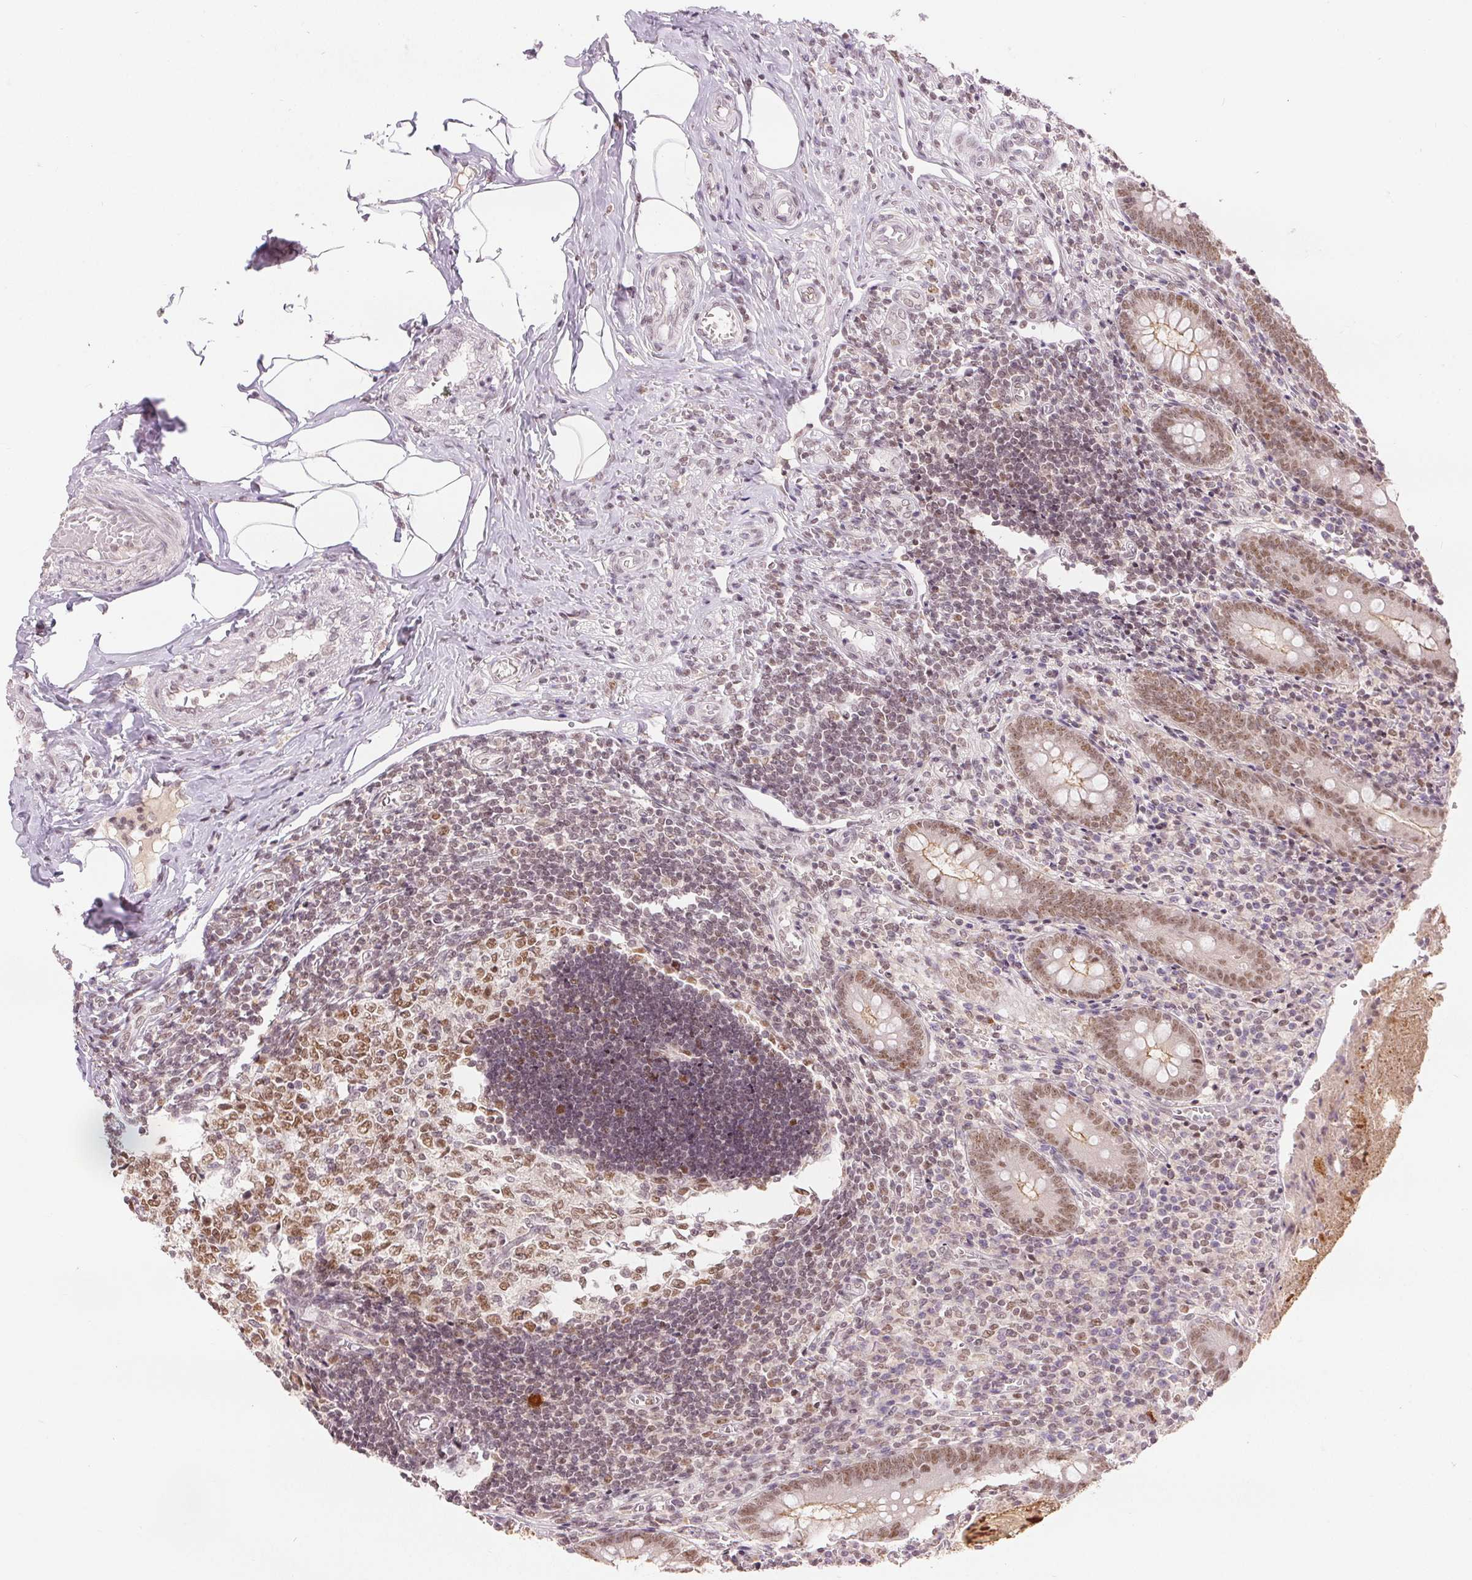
{"staining": {"intensity": "moderate", "quantity": ">75%", "location": "nuclear"}, "tissue": "appendix", "cell_type": "Glandular cells", "image_type": "normal", "snomed": [{"axis": "morphology", "description": "Normal tissue, NOS"}, {"axis": "topography", "description": "Appendix"}], "caption": "A photomicrograph of human appendix stained for a protein exhibits moderate nuclear brown staining in glandular cells.", "gene": "DEK", "patient": {"sex": "female", "age": 17}}